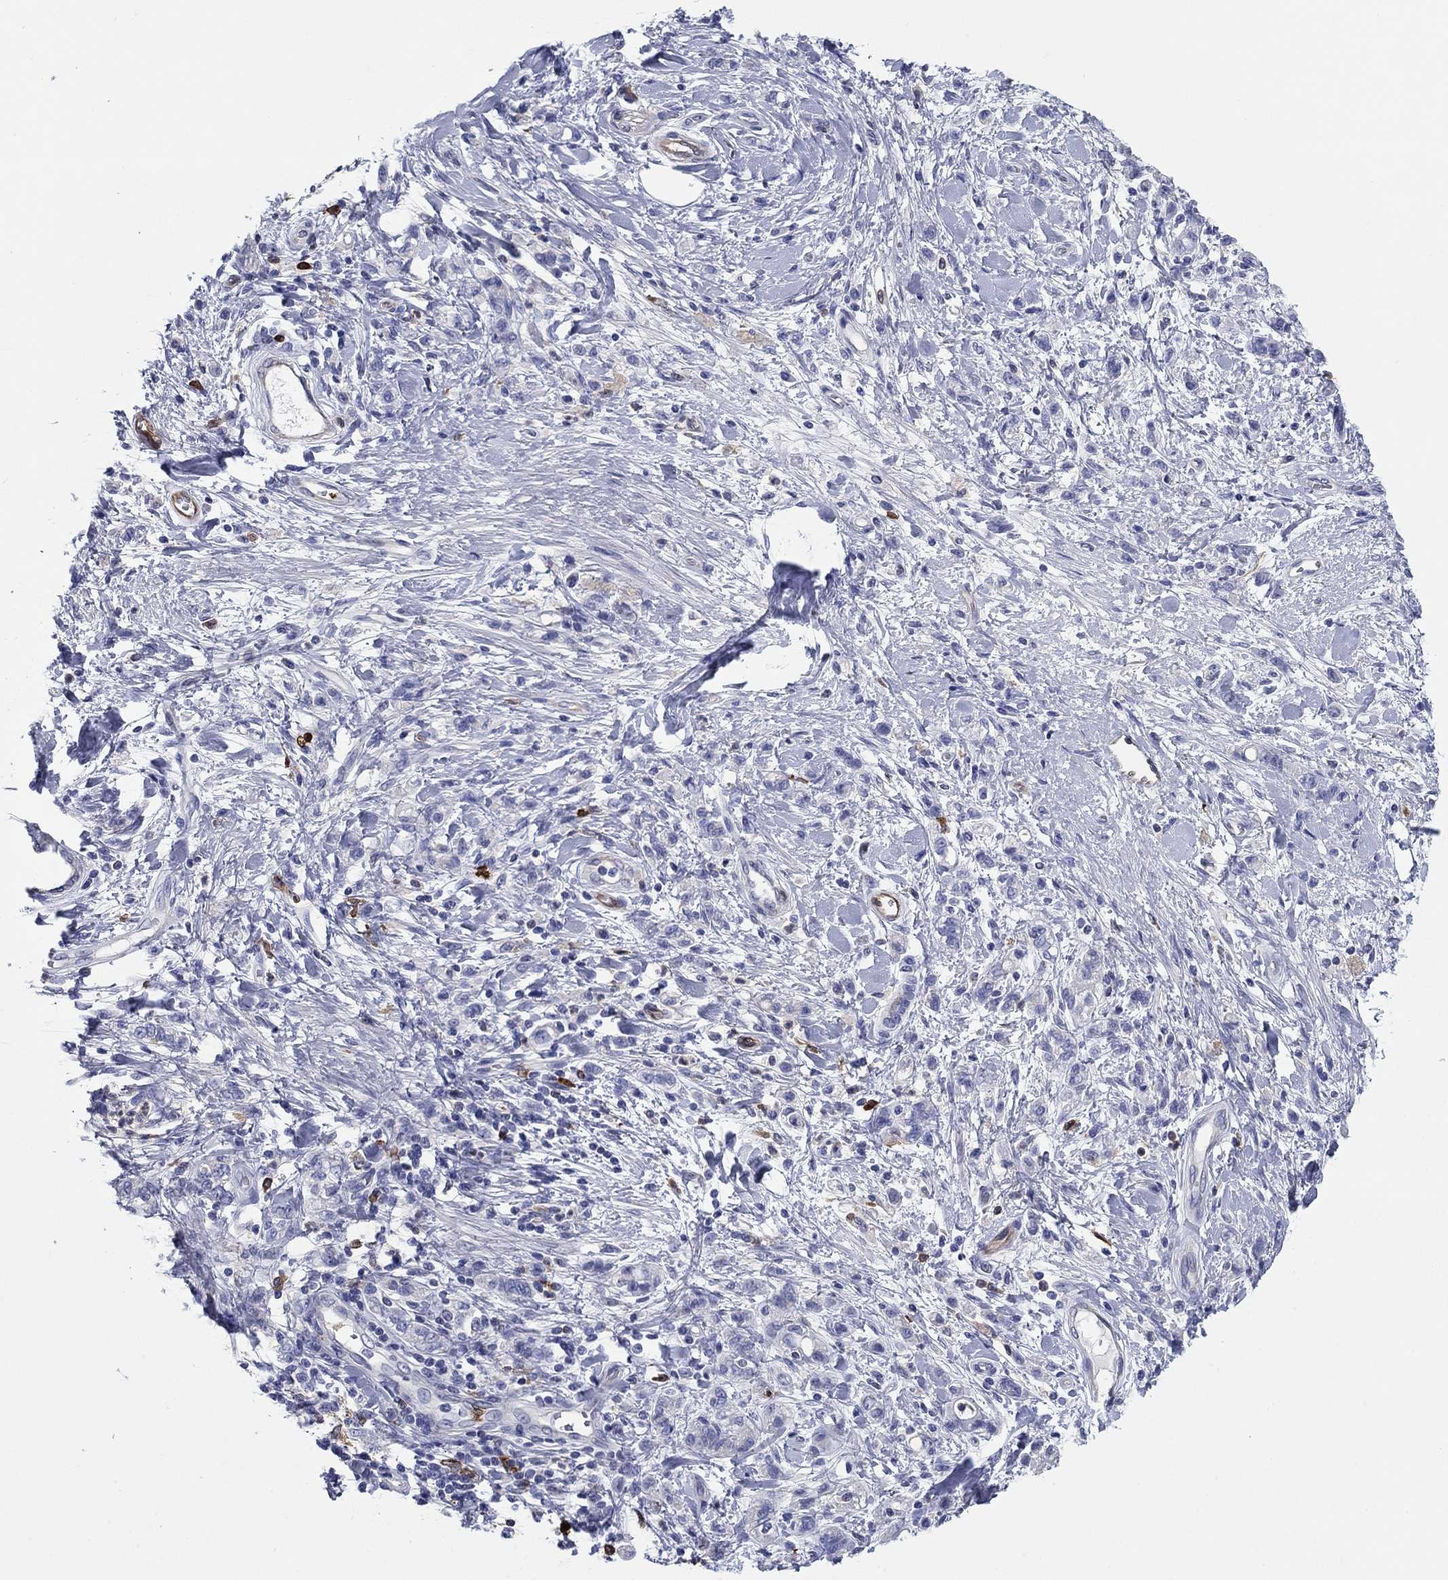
{"staining": {"intensity": "negative", "quantity": "none", "location": "none"}, "tissue": "stomach cancer", "cell_type": "Tumor cells", "image_type": "cancer", "snomed": [{"axis": "morphology", "description": "Adenocarcinoma, NOS"}, {"axis": "topography", "description": "Stomach"}], "caption": "Immunohistochemical staining of stomach cancer (adenocarcinoma) demonstrates no significant positivity in tumor cells.", "gene": "STMN1", "patient": {"sex": "male", "age": 77}}